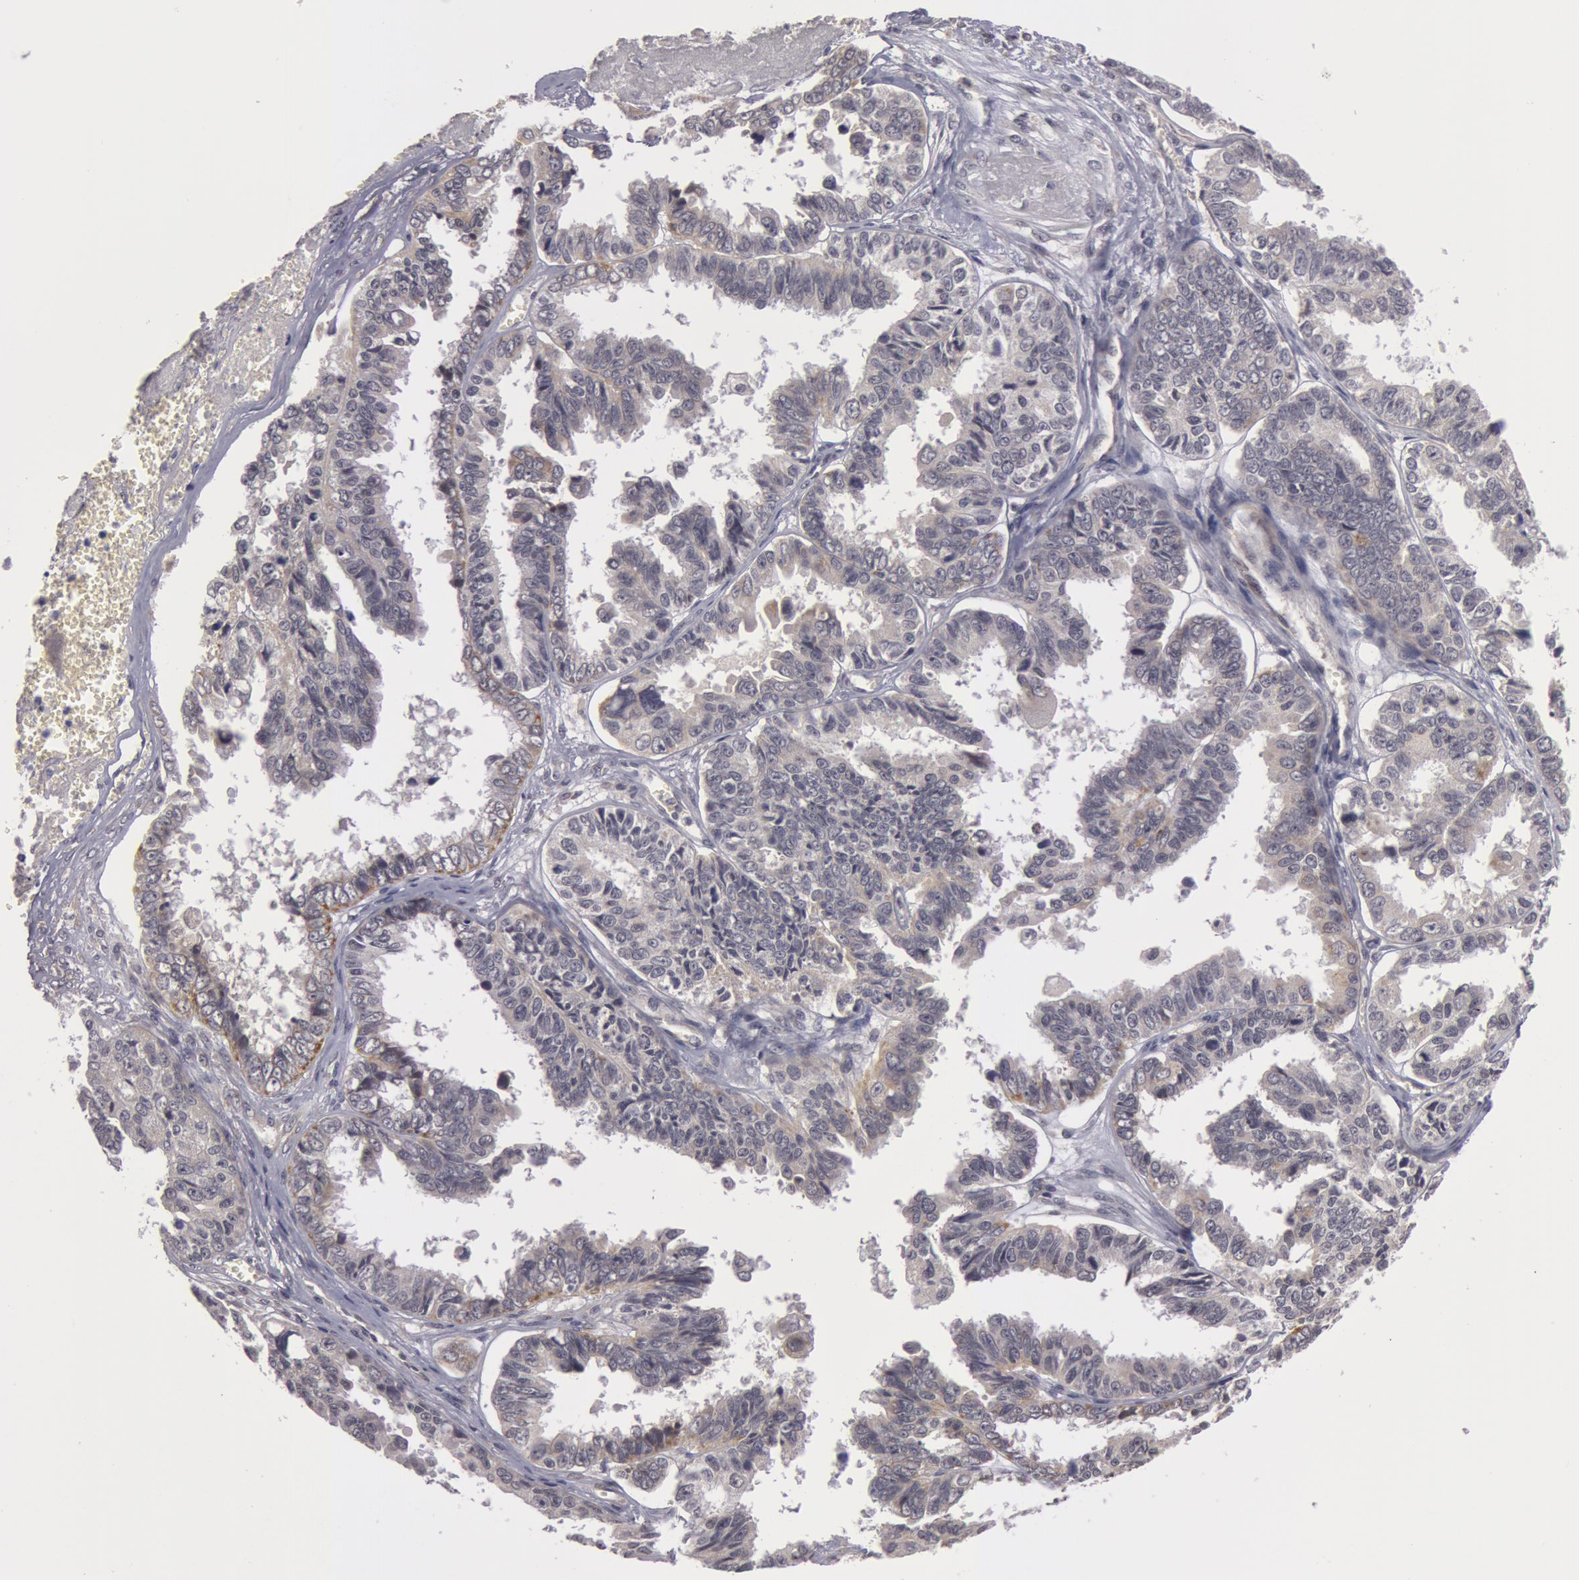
{"staining": {"intensity": "moderate", "quantity": "<25%", "location": "cytoplasmic/membranous"}, "tissue": "ovarian cancer", "cell_type": "Tumor cells", "image_type": "cancer", "snomed": [{"axis": "morphology", "description": "Carcinoma, endometroid"}, {"axis": "topography", "description": "Ovary"}], "caption": "Ovarian endometroid carcinoma tissue demonstrates moderate cytoplasmic/membranous expression in about <25% of tumor cells", "gene": "SYTL4", "patient": {"sex": "female", "age": 85}}